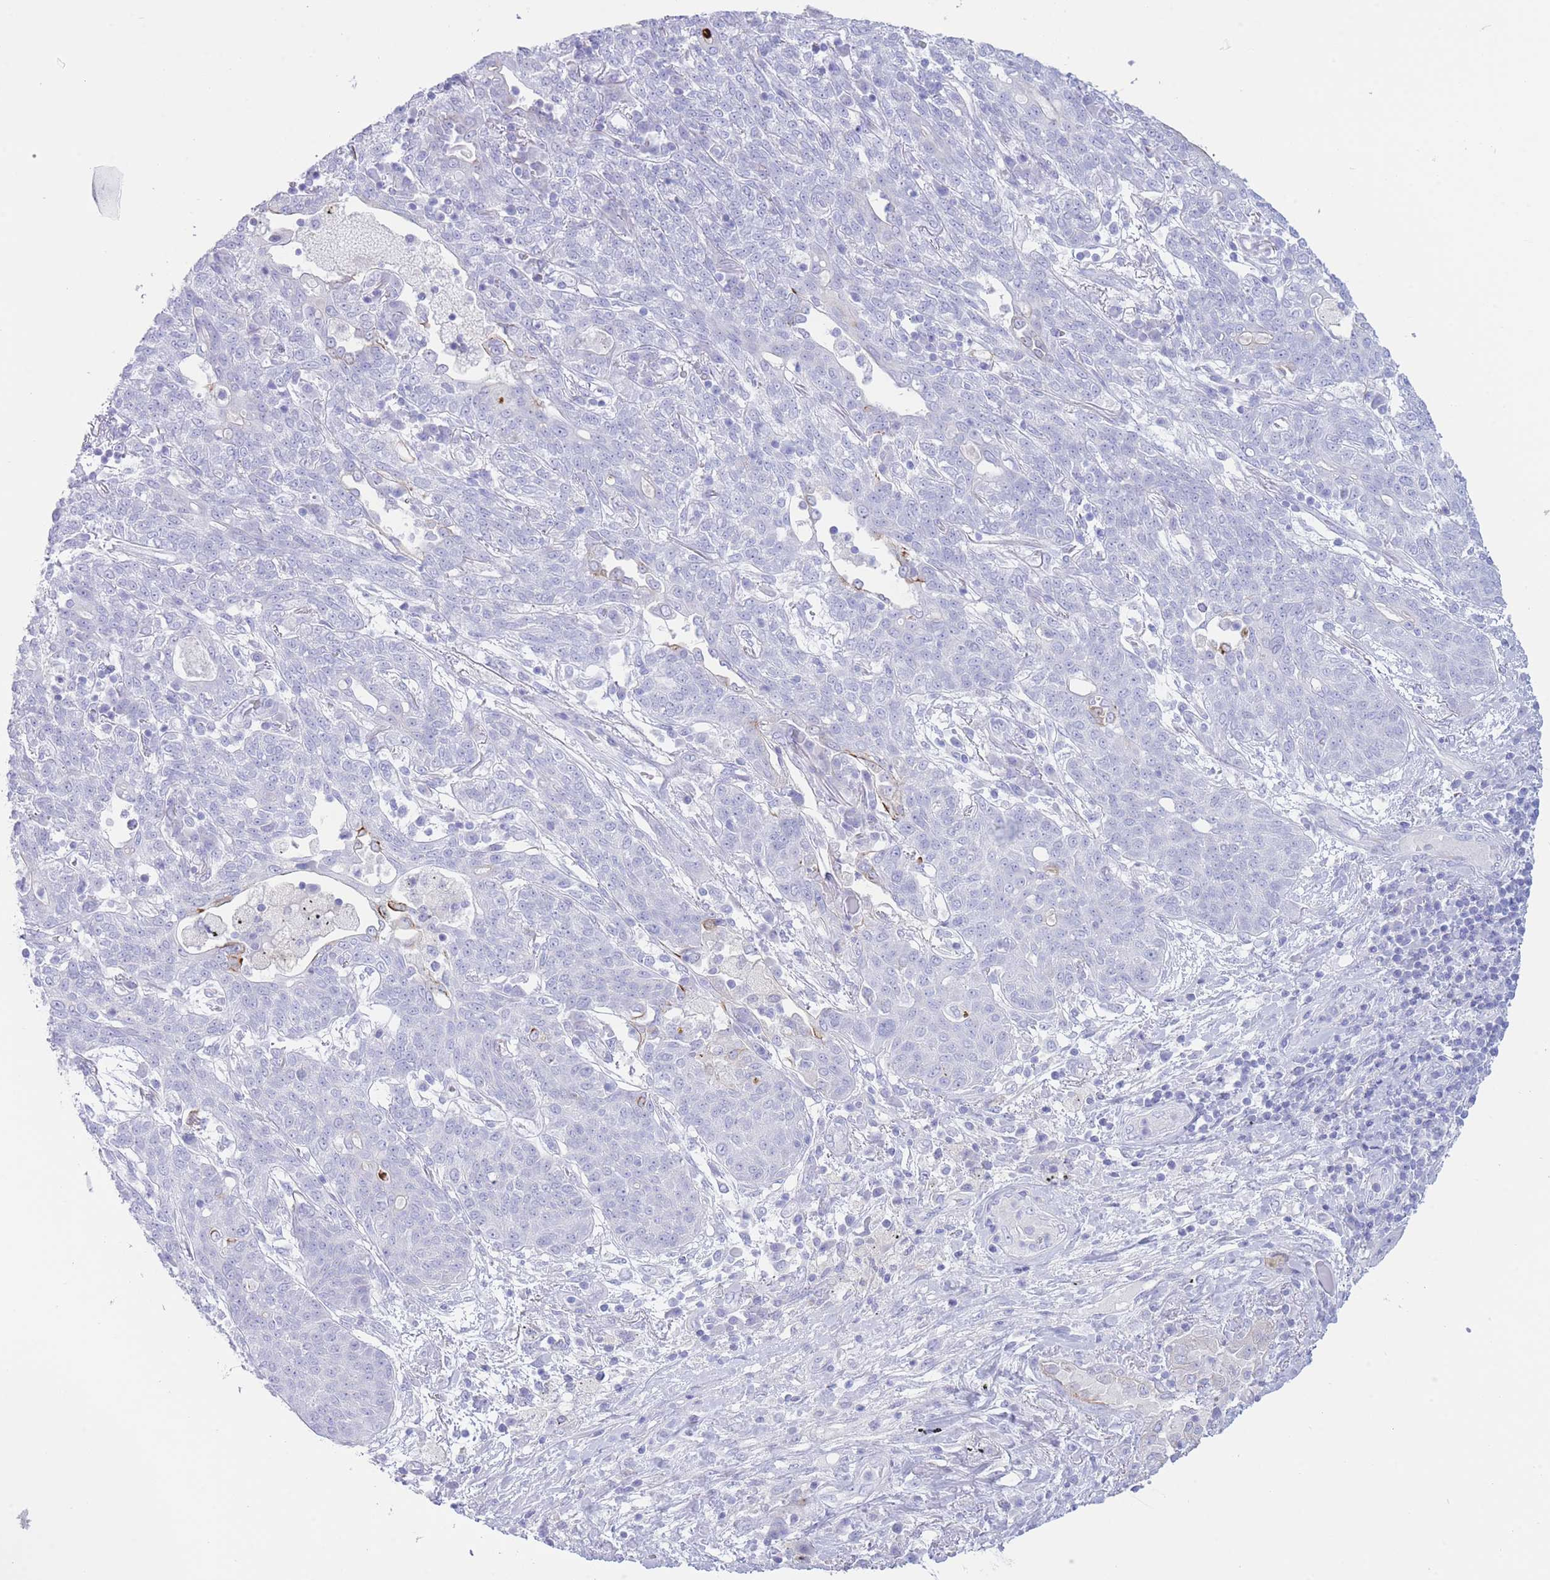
{"staining": {"intensity": "negative", "quantity": "none", "location": "none"}, "tissue": "lung cancer", "cell_type": "Tumor cells", "image_type": "cancer", "snomed": [{"axis": "morphology", "description": "Squamous cell carcinoma, NOS"}, {"axis": "topography", "description": "Lung"}], "caption": "Lung cancer was stained to show a protein in brown. There is no significant staining in tumor cells. Brightfield microscopy of immunohistochemistry stained with DAB (brown) and hematoxylin (blue), captured at high magnification.", "gene": "VWA8", "patient": {"sex": "female", "age": 70}}